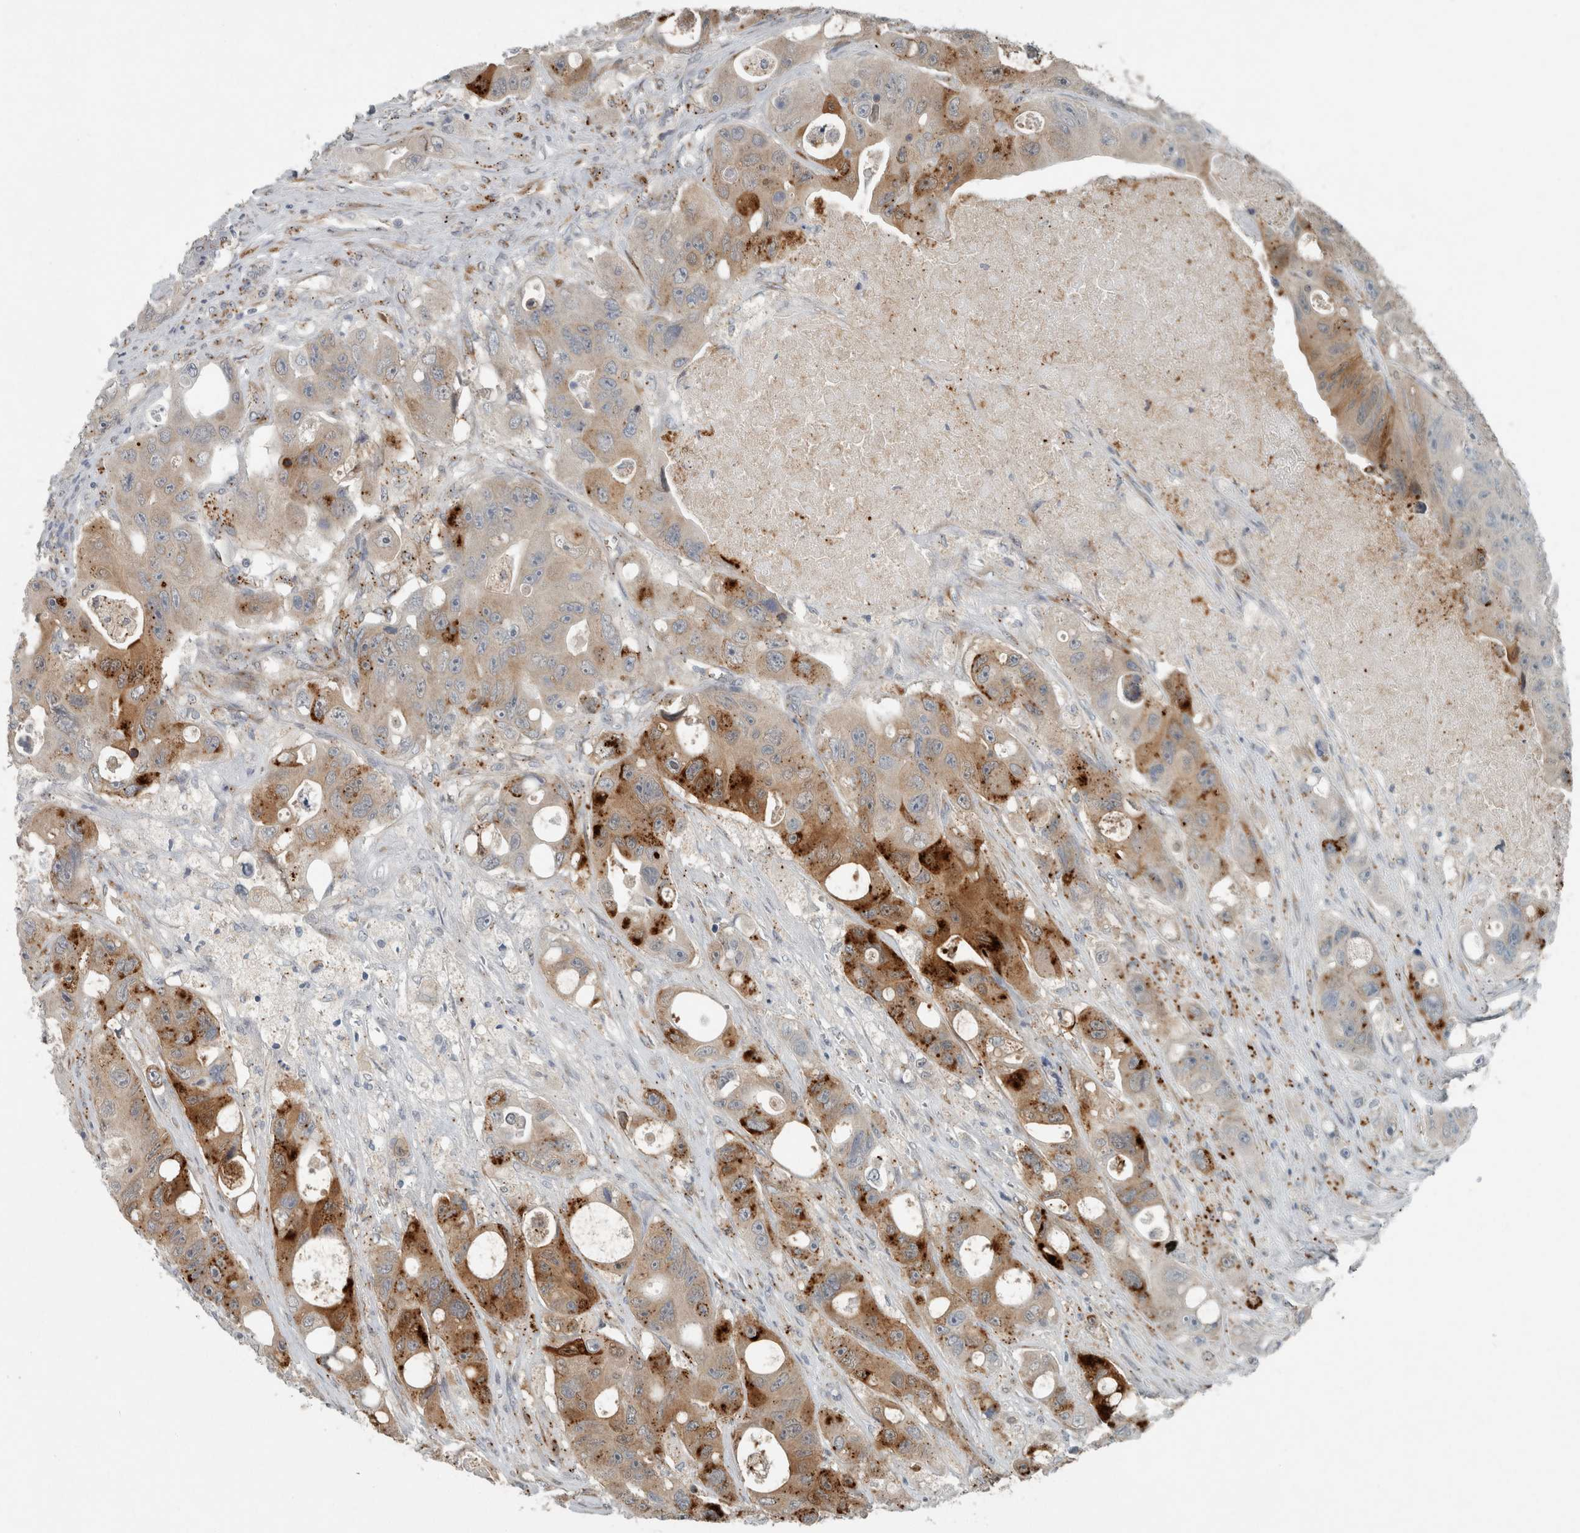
{"staining": {"intensity": "strong", "quantity": "<25%", "location": "cytoplasmic/membranous"}, "tissue": "colorectal cancer", "cell_type": "Tumor cells", "image_type": "cancer", "snomed": [{"axis": "morphology", "description": "Adenocarcinoma, NOS"}, {"axis": "topography", "description": "Colon"}], "caption": "This histopathology image displays colorectal adenocarcinoma stained with IHC to label a protein in brown. The cytoplasmic/membranous of tumor cells show strong positivity for the protein. Nuclei are counter-stained blue.", "gene": "KIF1C", "patient": {"sex": "female", "age": 46}}